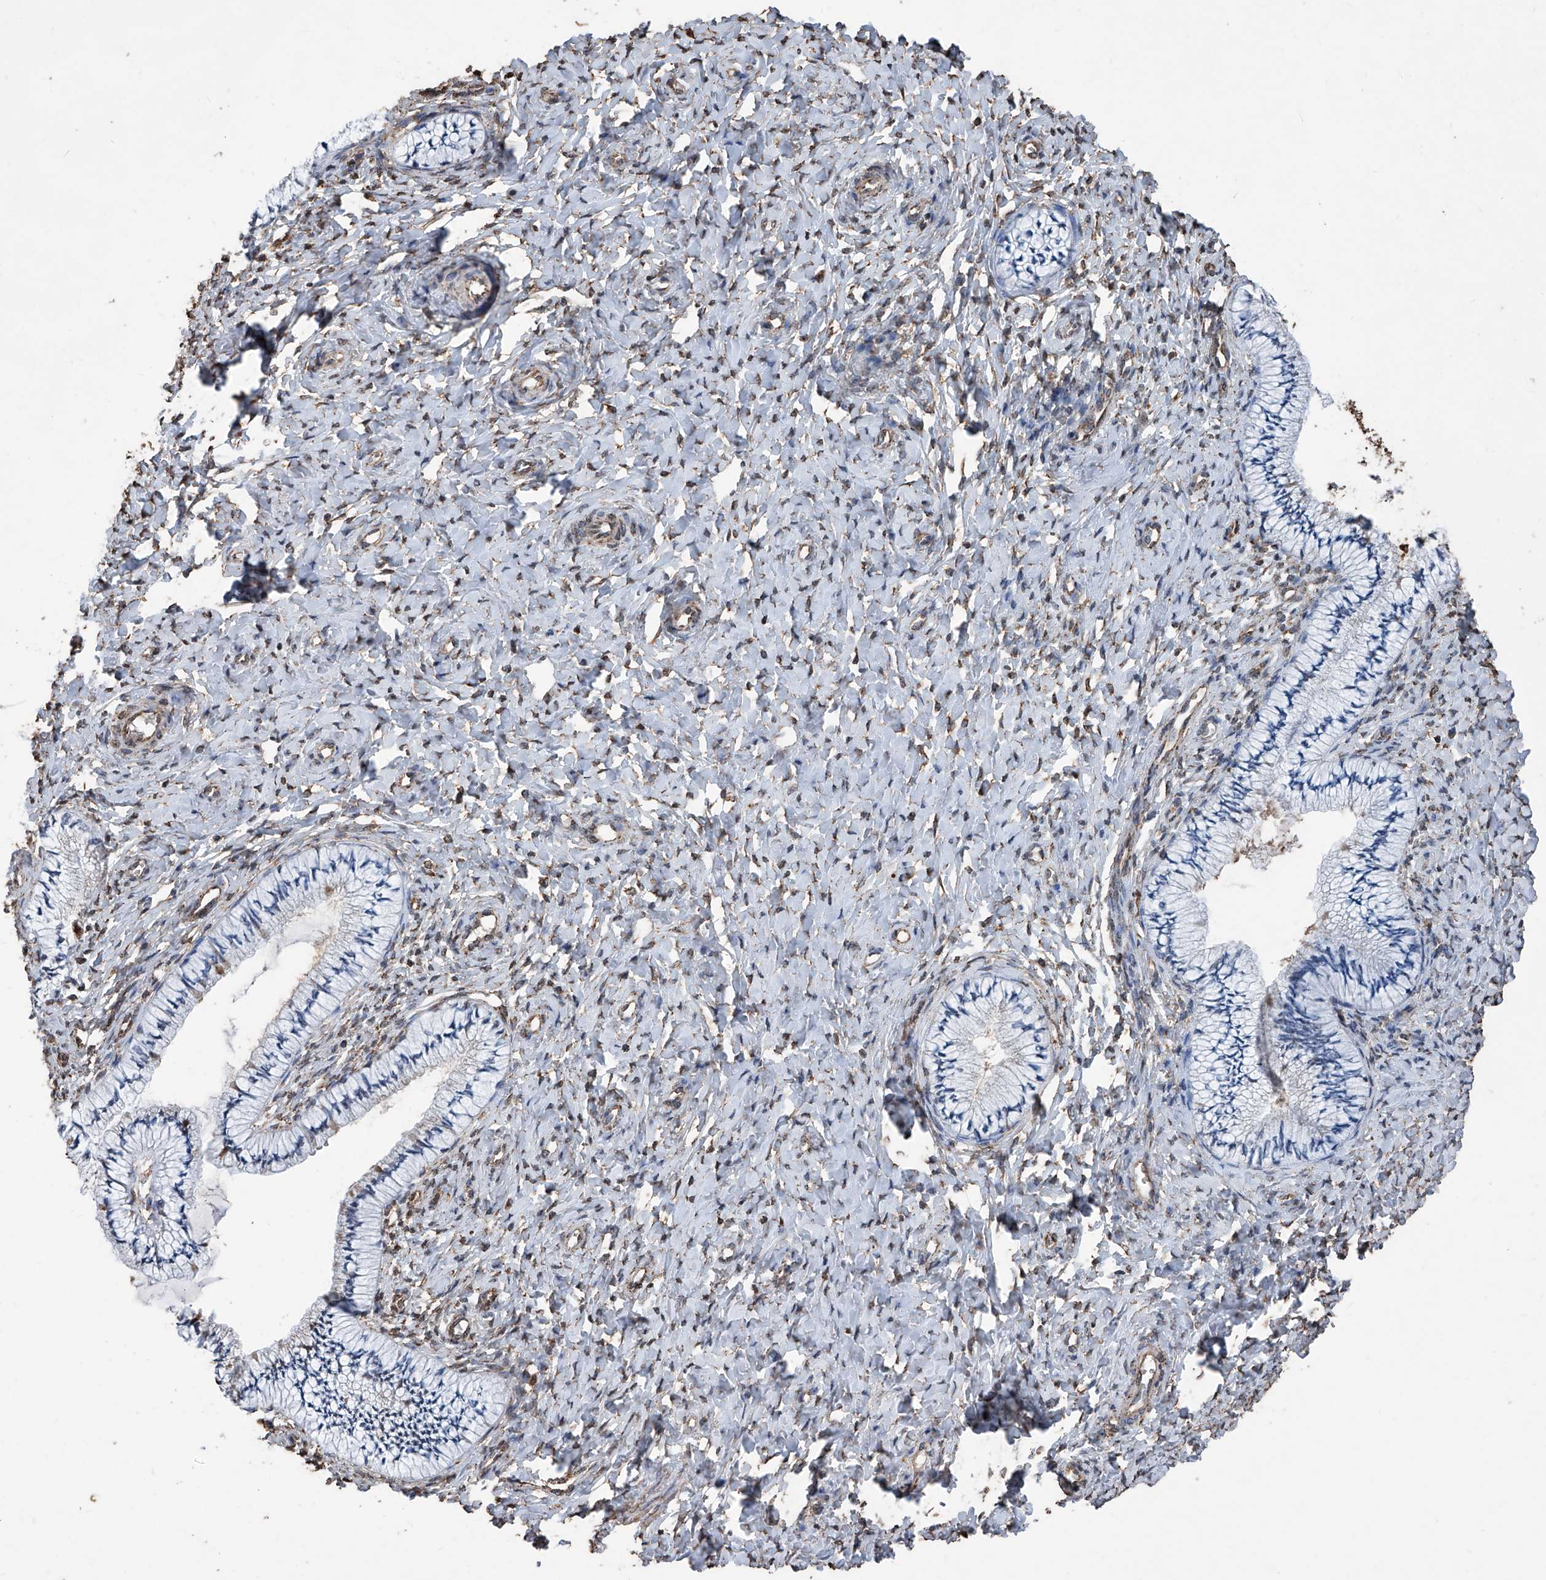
{"staining": {"intensity": "moderate", "quantity": "25%-75%", "location": "cytoplasmic/membranous"}, "tissue": "cervix", "cell_type": "Glandular cells", "image_type": "normal", "snomed": [{"axis": "morphology", "description": "Normal tissue, NOS"}, {"axis": "topography", "description": "Cervix"}], "caption": "Protein analysis of unremarkable cervix displays moderate cytoplasmic/membranous positivity in about 25%-75% of glandular cells. (IHC, brightfield microscopy, high magnification).", "gene": "STARD7", "patient": {"sex": "female", "age": 36}}